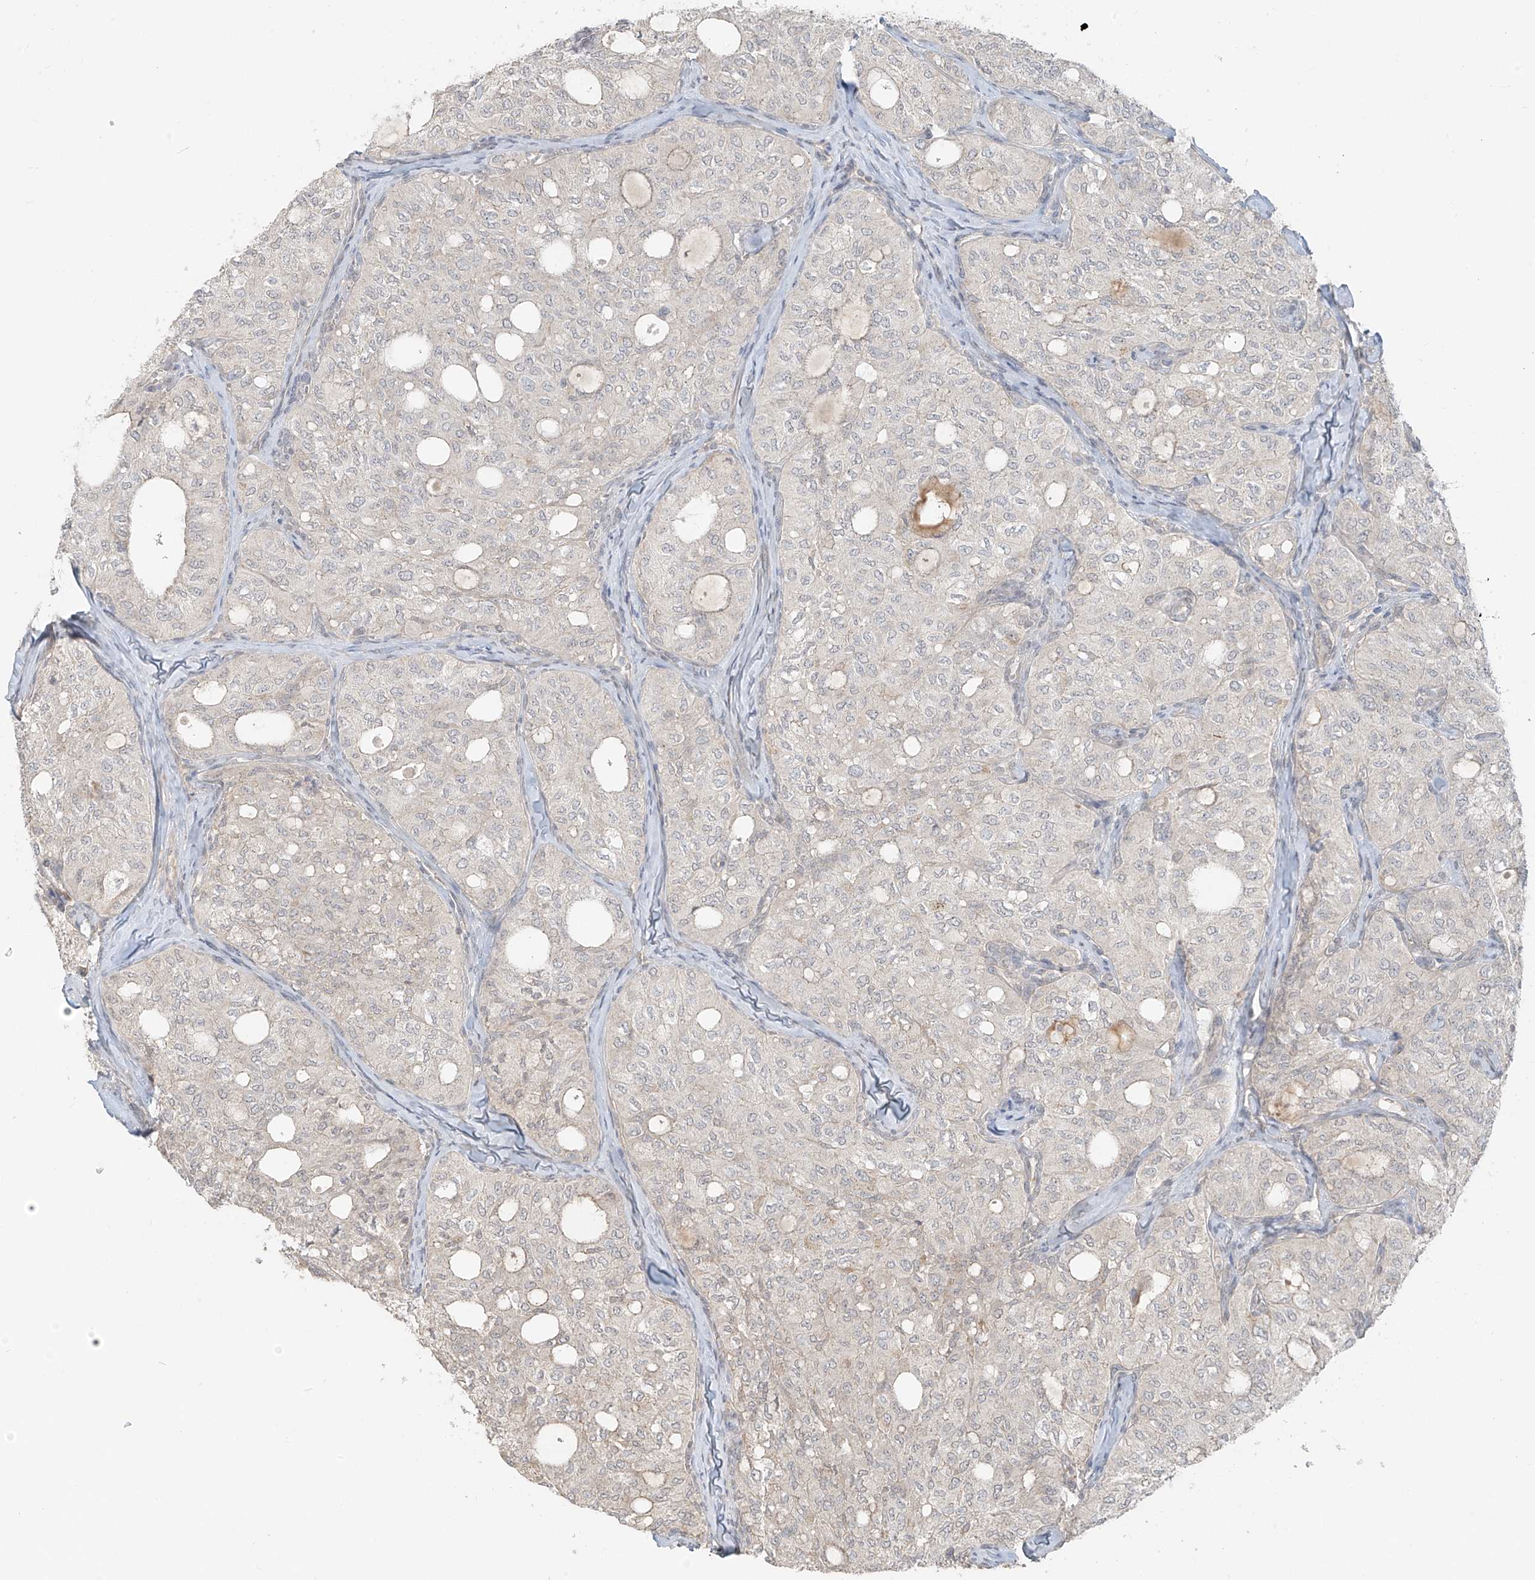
{"staining": {"intensity": "negative", "quantity": "none", "location": "none"}, "tissue": "thyroid cancer", "cell_type": "Tumor cells", "image_type": "cancer", "snomed": [{"axis": "morphology", "description": "Follicular adenoma carcinoma, NOS"}, {"axis": "topography", "description": "Thyroid gland"}], "caption": "Follicular adenoma carcinoma (thyroid) stained for a protein using immunohistochemistry displays no positivity tumor cells.", "gene": "ABCD1", "patient": {"sex": "male", "age": 75}}